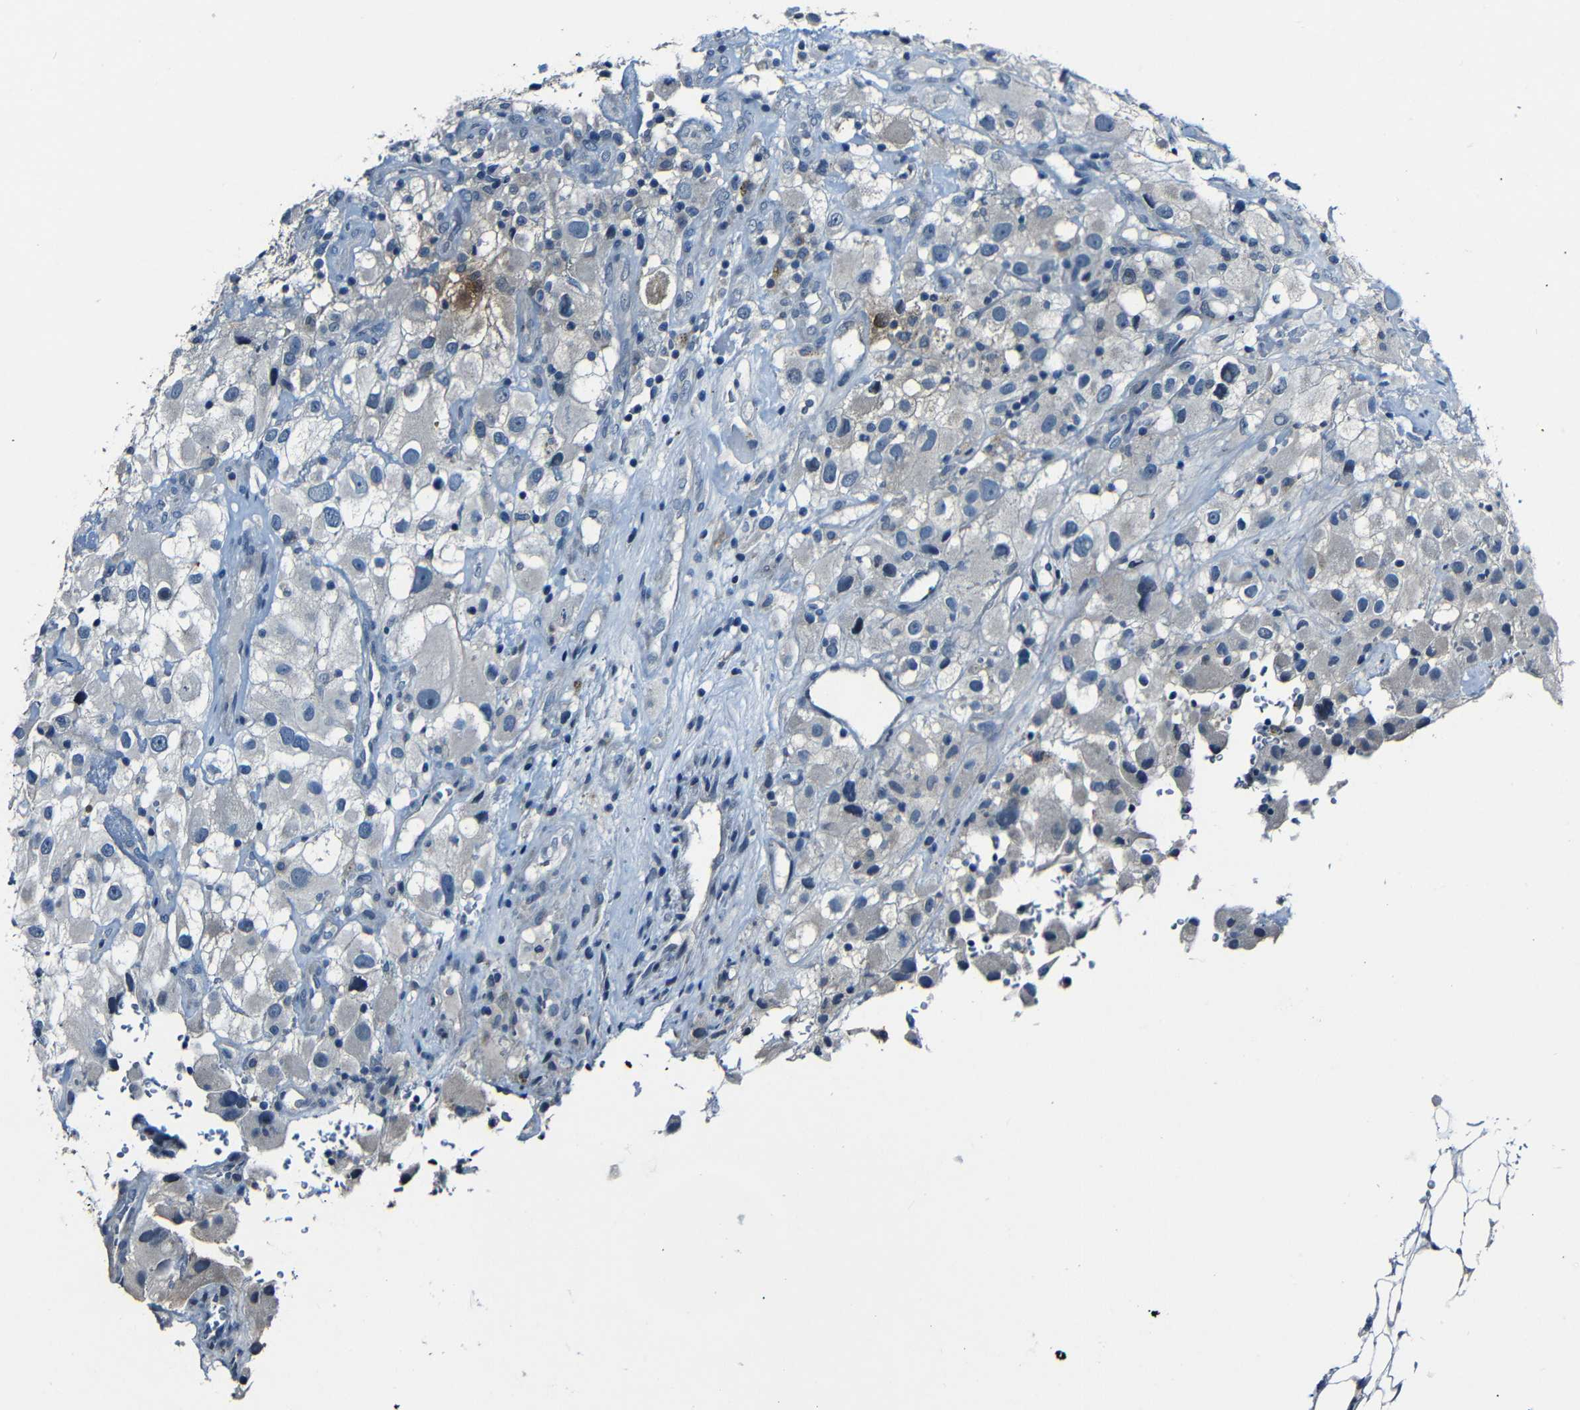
{"staining": {"intensity": "weak", "quantity": "<25%", "location": "cytoplasmic/membranous"}, "tissue": "renal cancer", "cell_type": "Tumor cells", "image_type": "cancer", "snomed": [{"axis": "morphology", "description": "Adenocarcinoma, NOS"}, {"axis": "topography", "description": "Kidney"}], "caption": "This is a photomicrograph of immunohistochemistry staining of renal adenocarcinoma, which shows no staining in tumor cells. Nuclei are stained in blue.", "gene": "ANK3", "patient": {"sex": "female", "age": 52}}